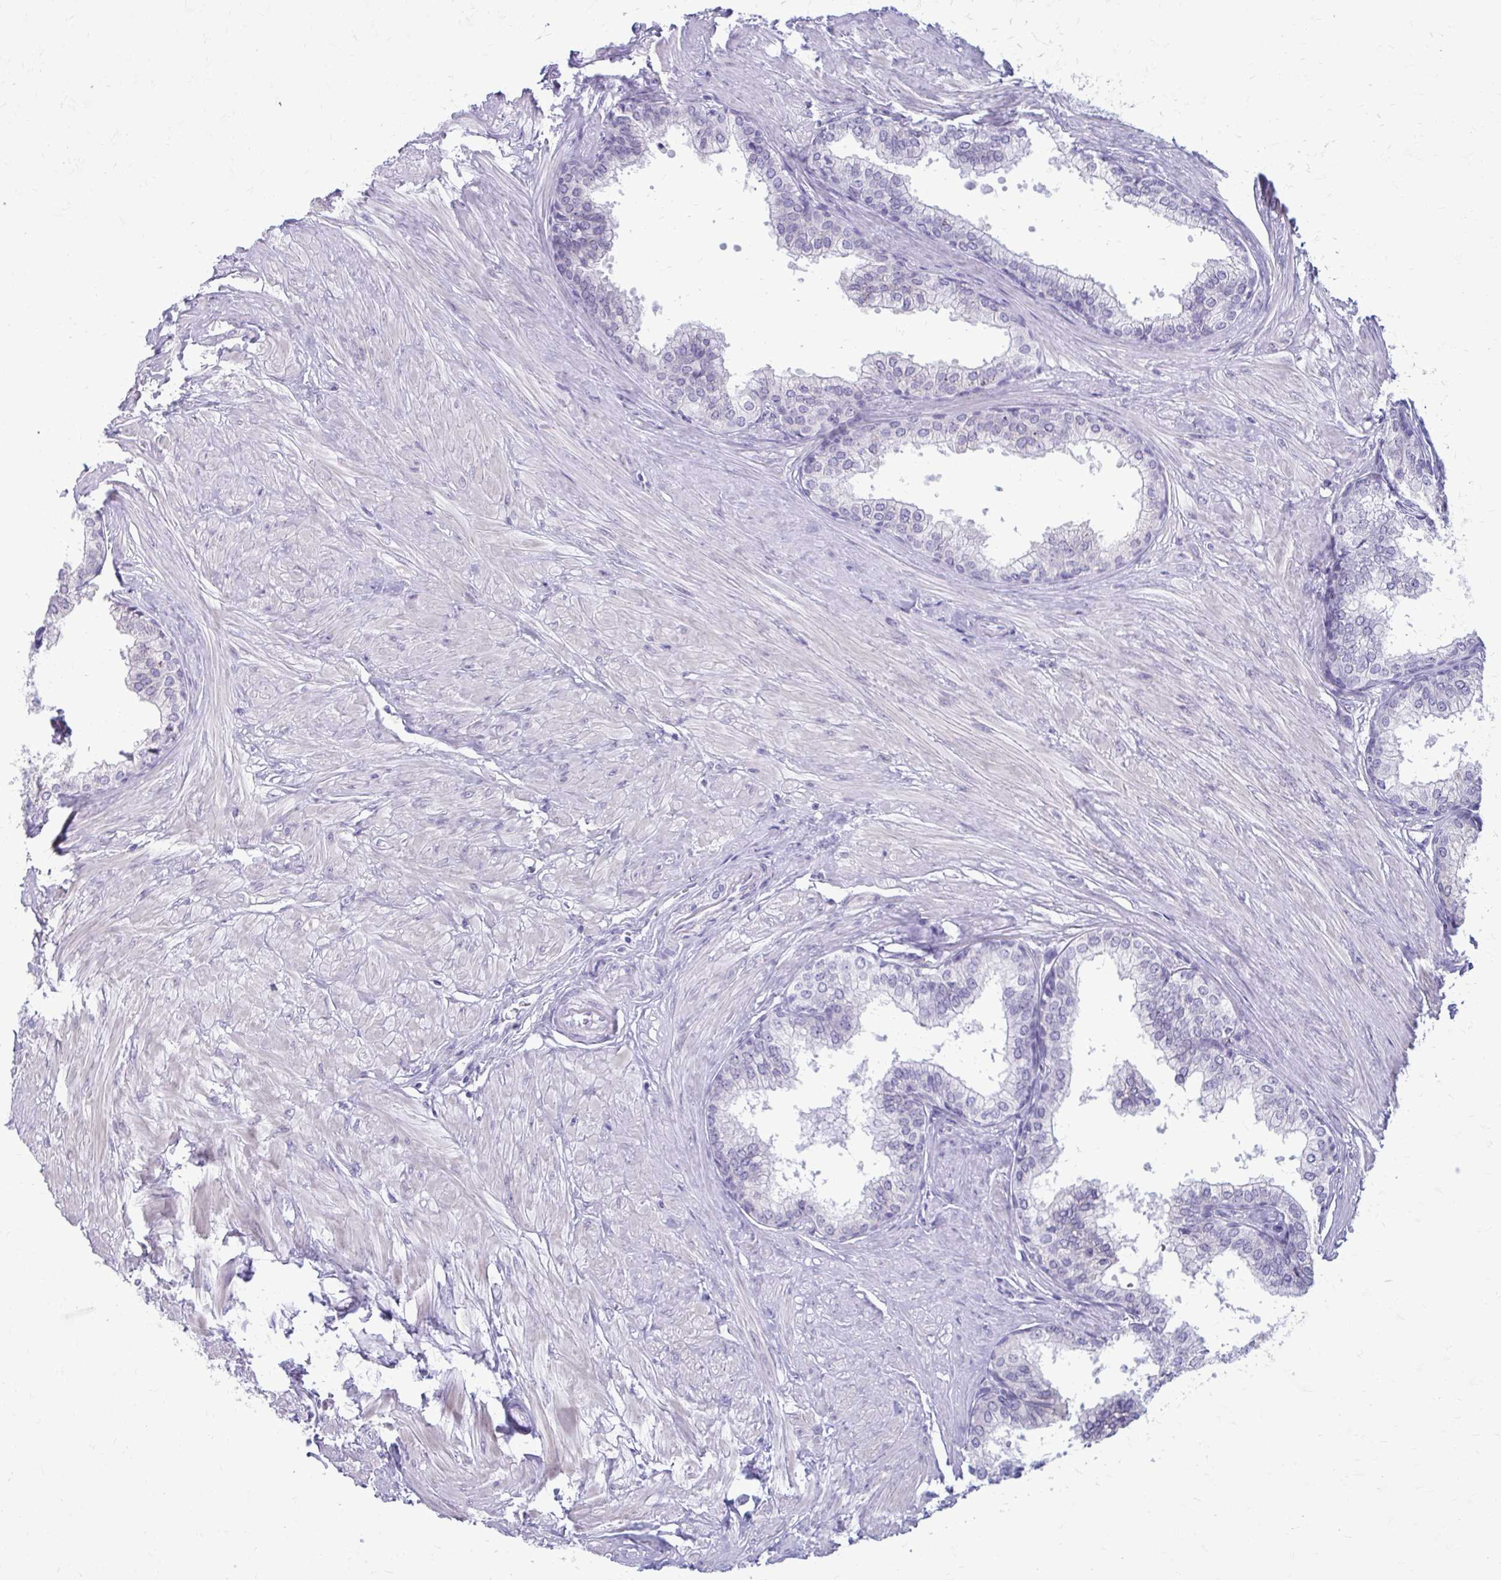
{"staining": {"intensity": "negative", "quantity": "none", "location": "none"}, "tissue": "prostate", "cell_type": "Glandular cells", "image_type": "normal", "snomed": [{"axis": "morphology", "description": "Normal tissue, NOS"}, {"axis": "topography", "description": "Prostate"}, {"axis": "topography", "description": "Peripheral nerve tissue"}], "caption": "Immunohistochemistry micrograph of benign human prostate stained for a protein (brown), which shows no expression in glandular cells. (Stains: DAB (3,3'-diaminobenzidine) immunohistochemistry (IHC) with hematoxylin counter stain, Microscopy: brightfield microscopy at high magnification).", "gene": "PROSER1", "patient": {"sex": "male", "age": 55}}